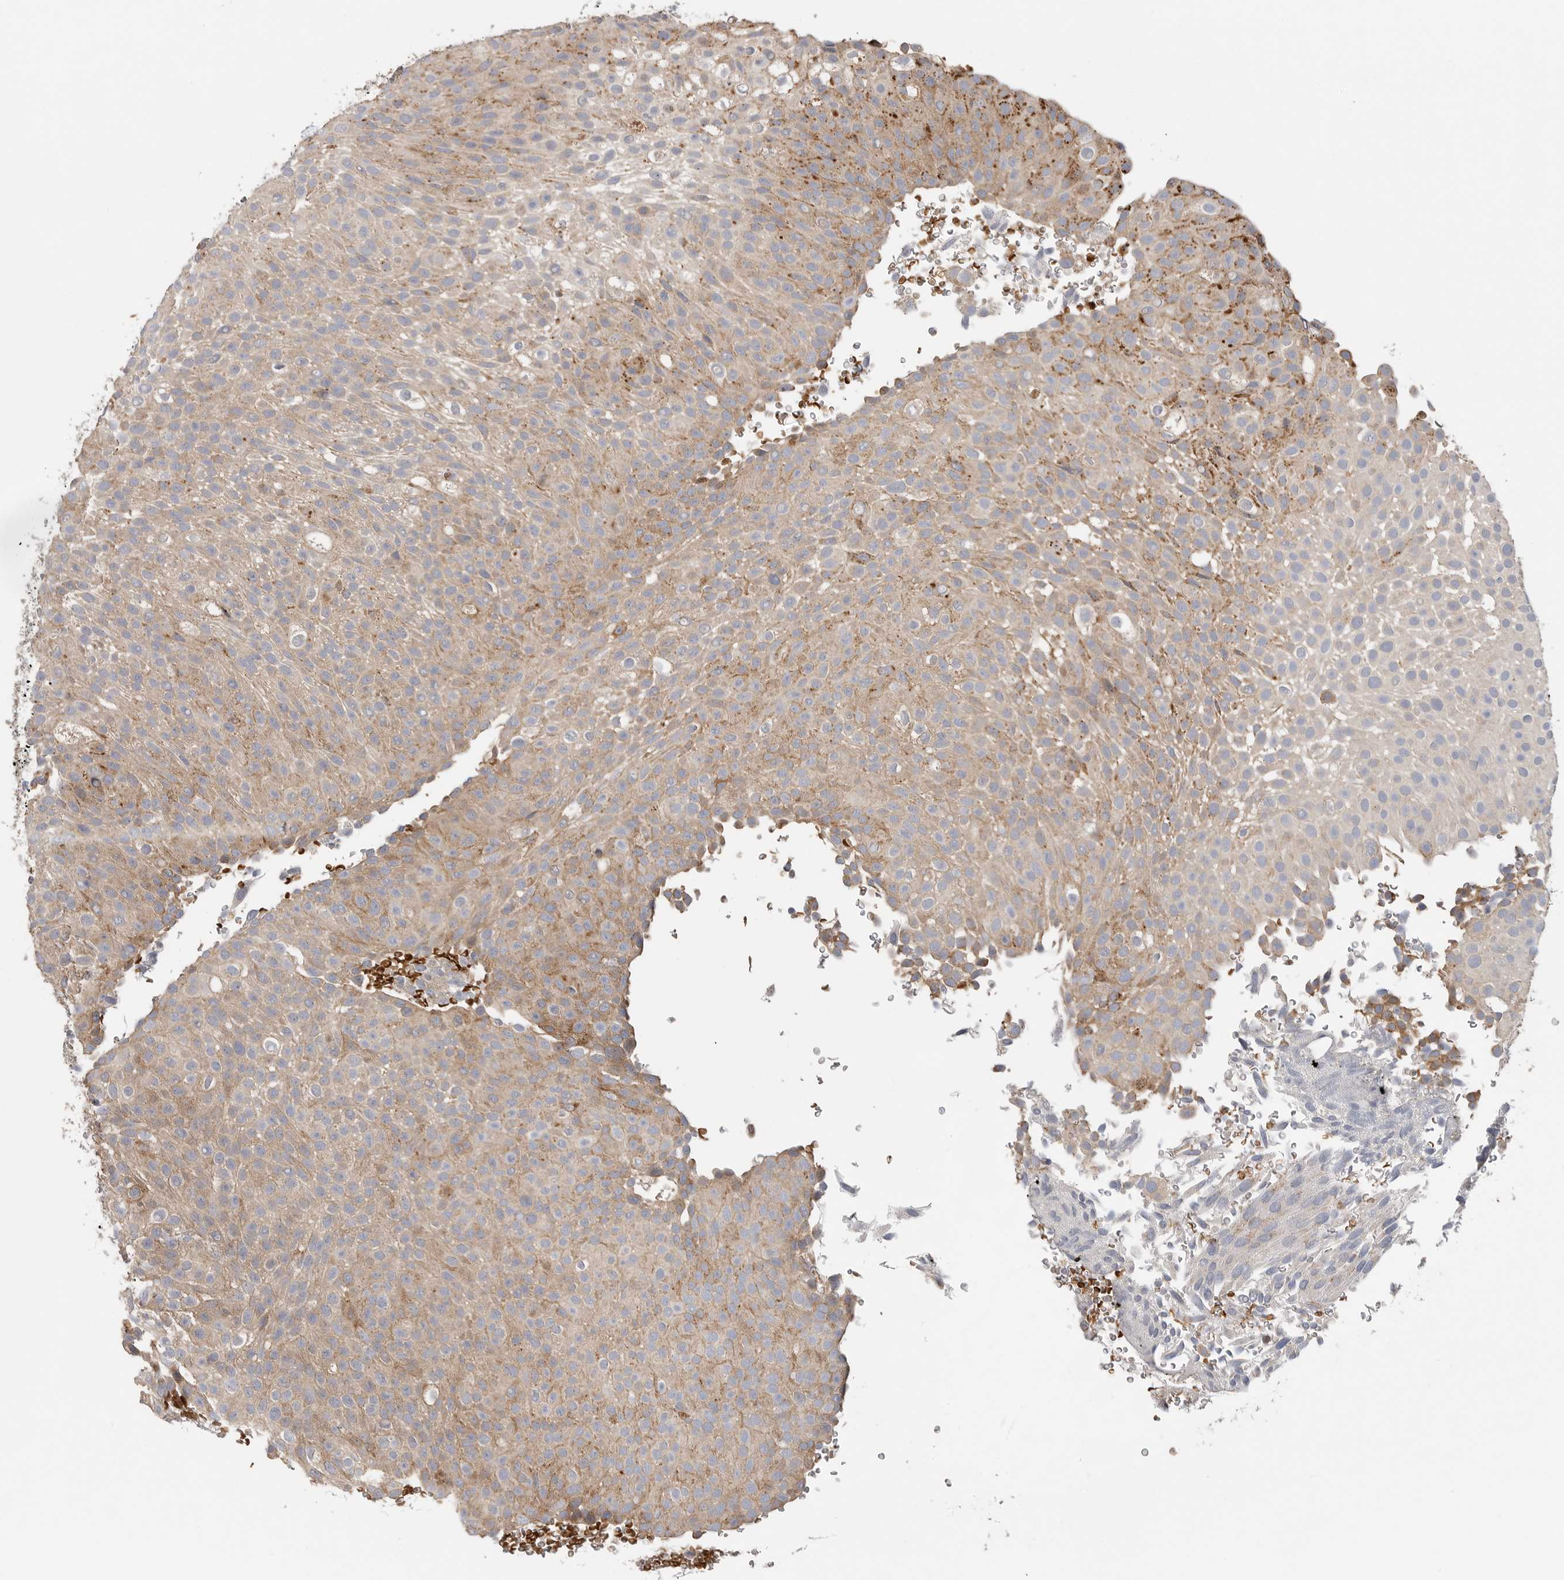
{"staining": {"intensity": "weak", "quantity": ">75%", "location": "cytoplasmic/membranous"}, "tissue": "urothelial cancer", "cell_type": "Tumor cells", "image_type": "cancer", "snomed": [{"axis": "morphology", "description": "Urothelial carcinoma, Low grade"}, {"axis": "topography", "description": "Urinary bladder"}], "caption": "DAB immunohistochemical staining of urothelial cancer reveals weak cytoplasmic/membranous protein staining in about >75% of tumor cells.", "gene": "GALNS", "patient": {"sex": "male", "age": 78}}